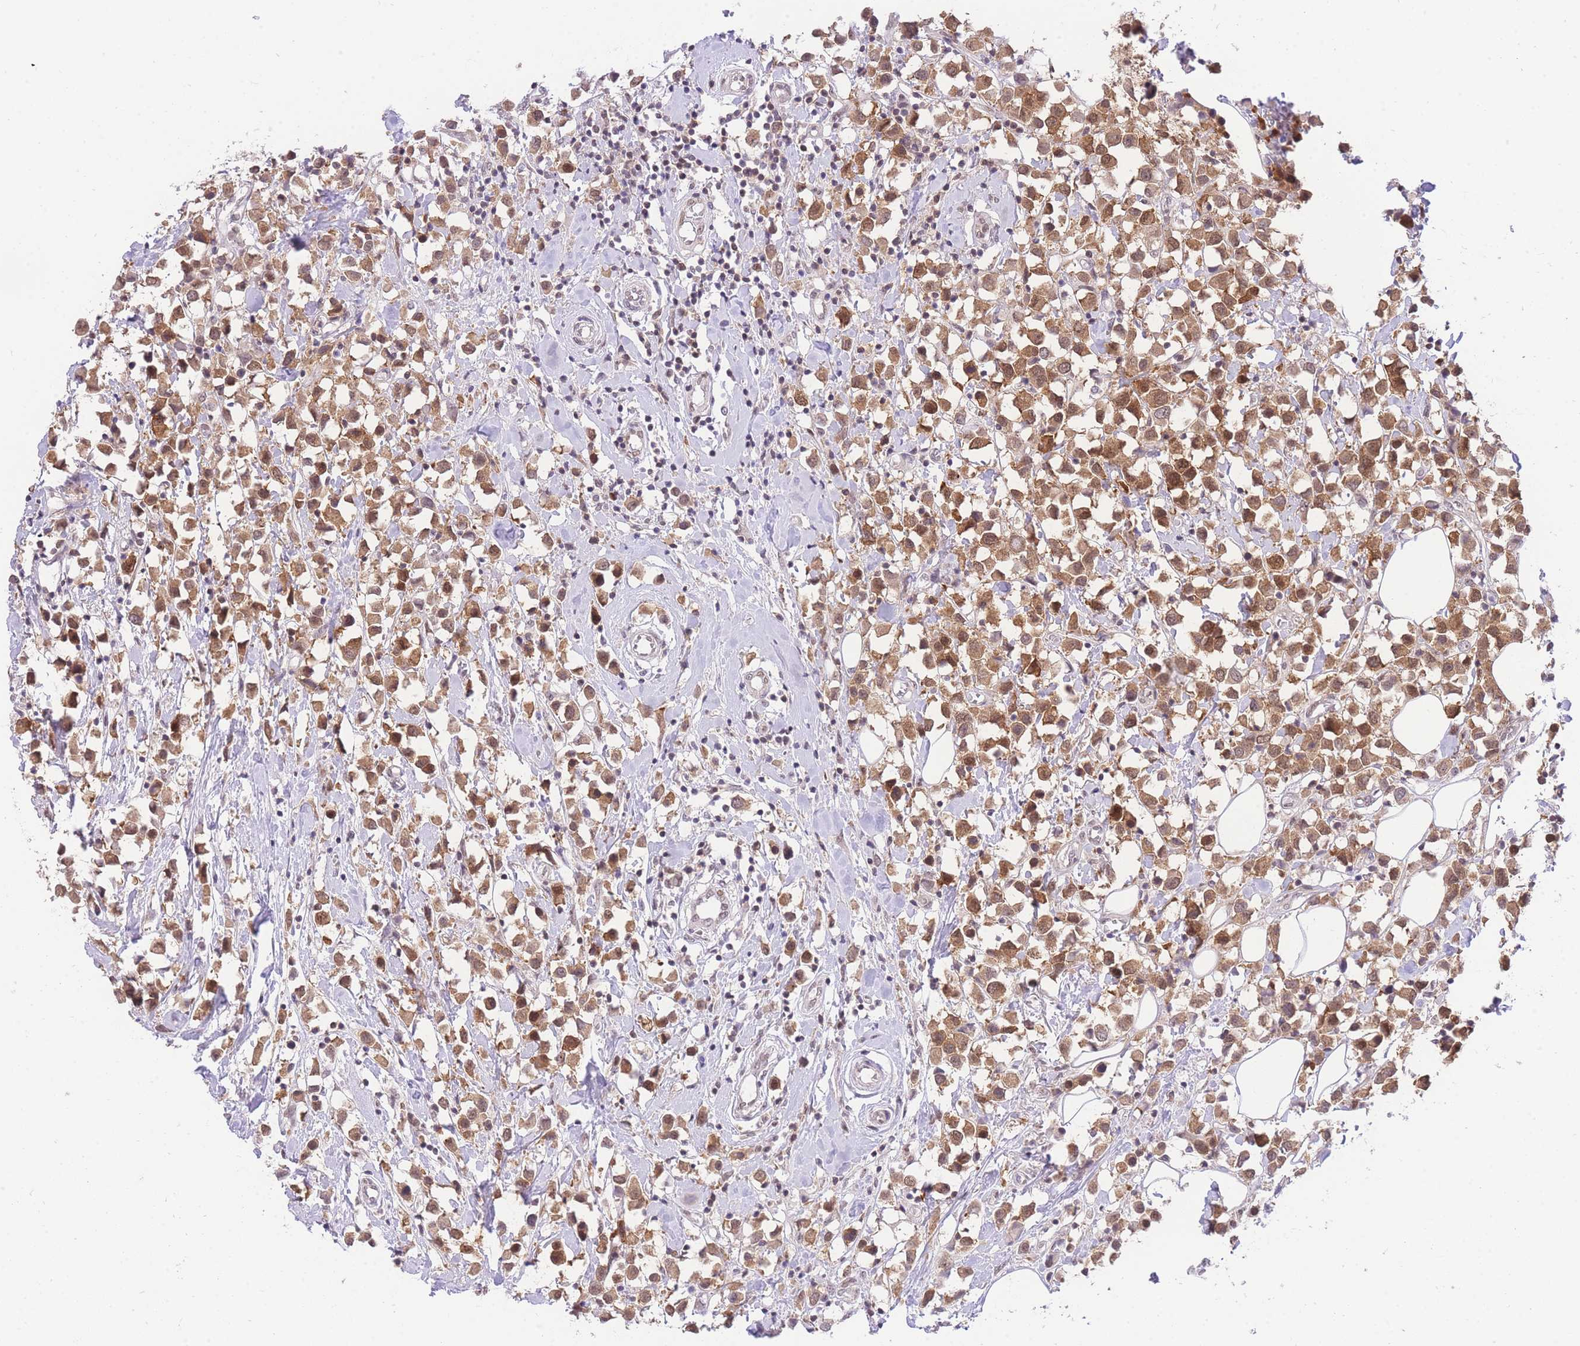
{"staining": {"intensity": "moderate", "quantity": ">75%", "location": "cytoplasmic/membranous"}, "tissue": "breast cancer", "cell_type": "Tumor cells", "image_type": "cancer", "snomed": [{"axis": "morphology", "description": "Duct carcinoma"}, {"axis": "topography", "description": "Breast"}], "caption": "Immunohistochemical staining of human breast cancer (invasive ductal carcinoma) reveals medium levels of moderate cytoplasmic/membranous protein positivity in about >75% of tumor cells. The staining was performed using DAB (3,3'-diaminobenzidine) to visualize the protein expression in brown, while the nuclei were stained in blue with hematoxylin (Magnification: 20x).", "gene": "STK39", "patient": {"sex": "female", "age": 61}}